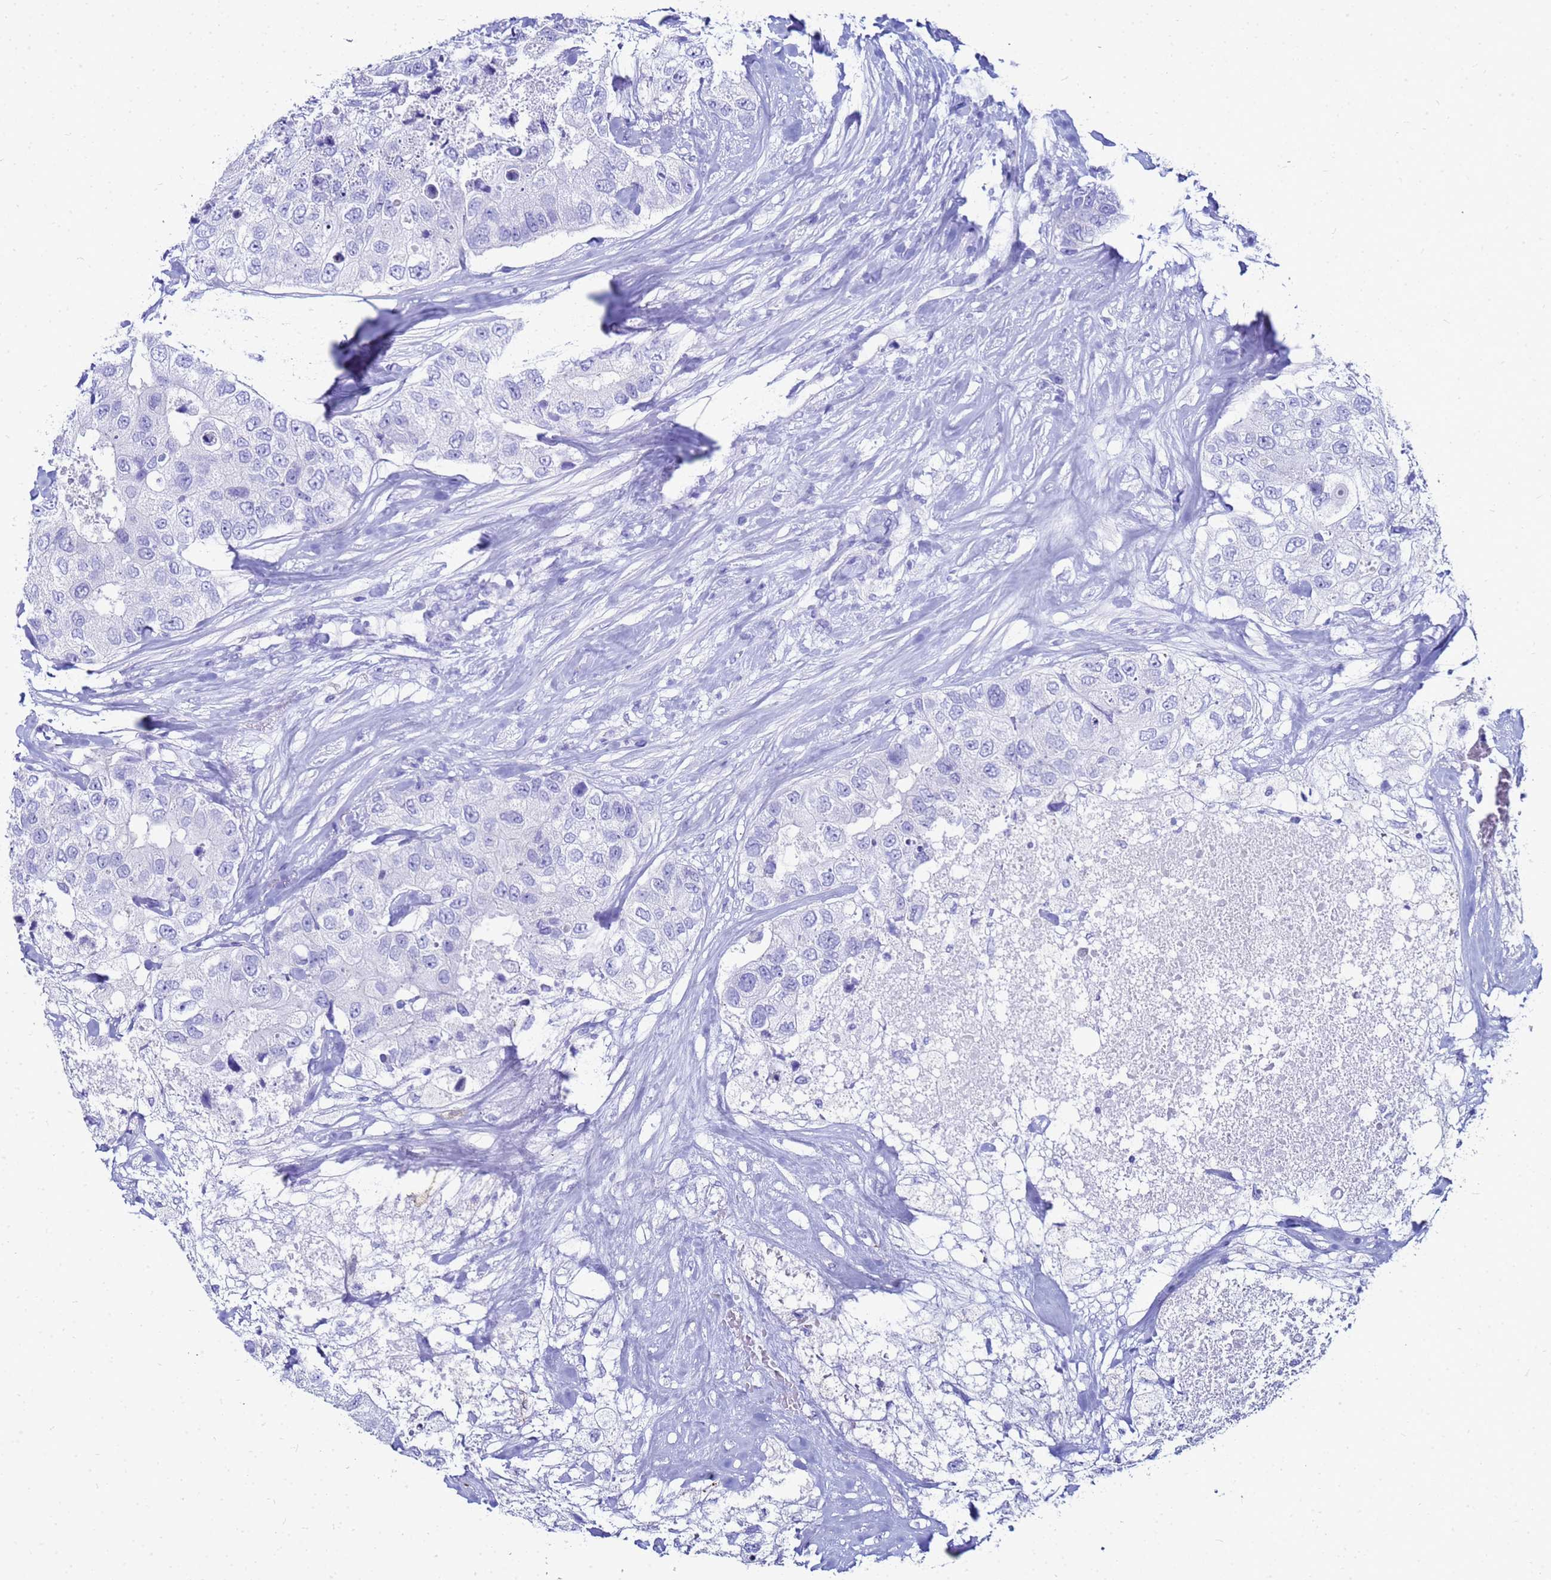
{"staining": {"intensity": "negative", "quantity": "none", "location": "none"}, "tissue": "breast cancer", "cell_type": "Tumor cells", "image_type": "cancer", "snomed": [{"axis": "morphology", "description": "Duct carcinoma"}, {"axis": "topography", "description": "Breast"}], "caption": "Immunohistochemical staining of breast invasive ductal carcinoma exhibits no significant expression in tumor cells. (DAB immunohistochemistry (IHC), high magnification).", "gene": "CKB", "patient": {"sex": "female", "age": 62}}